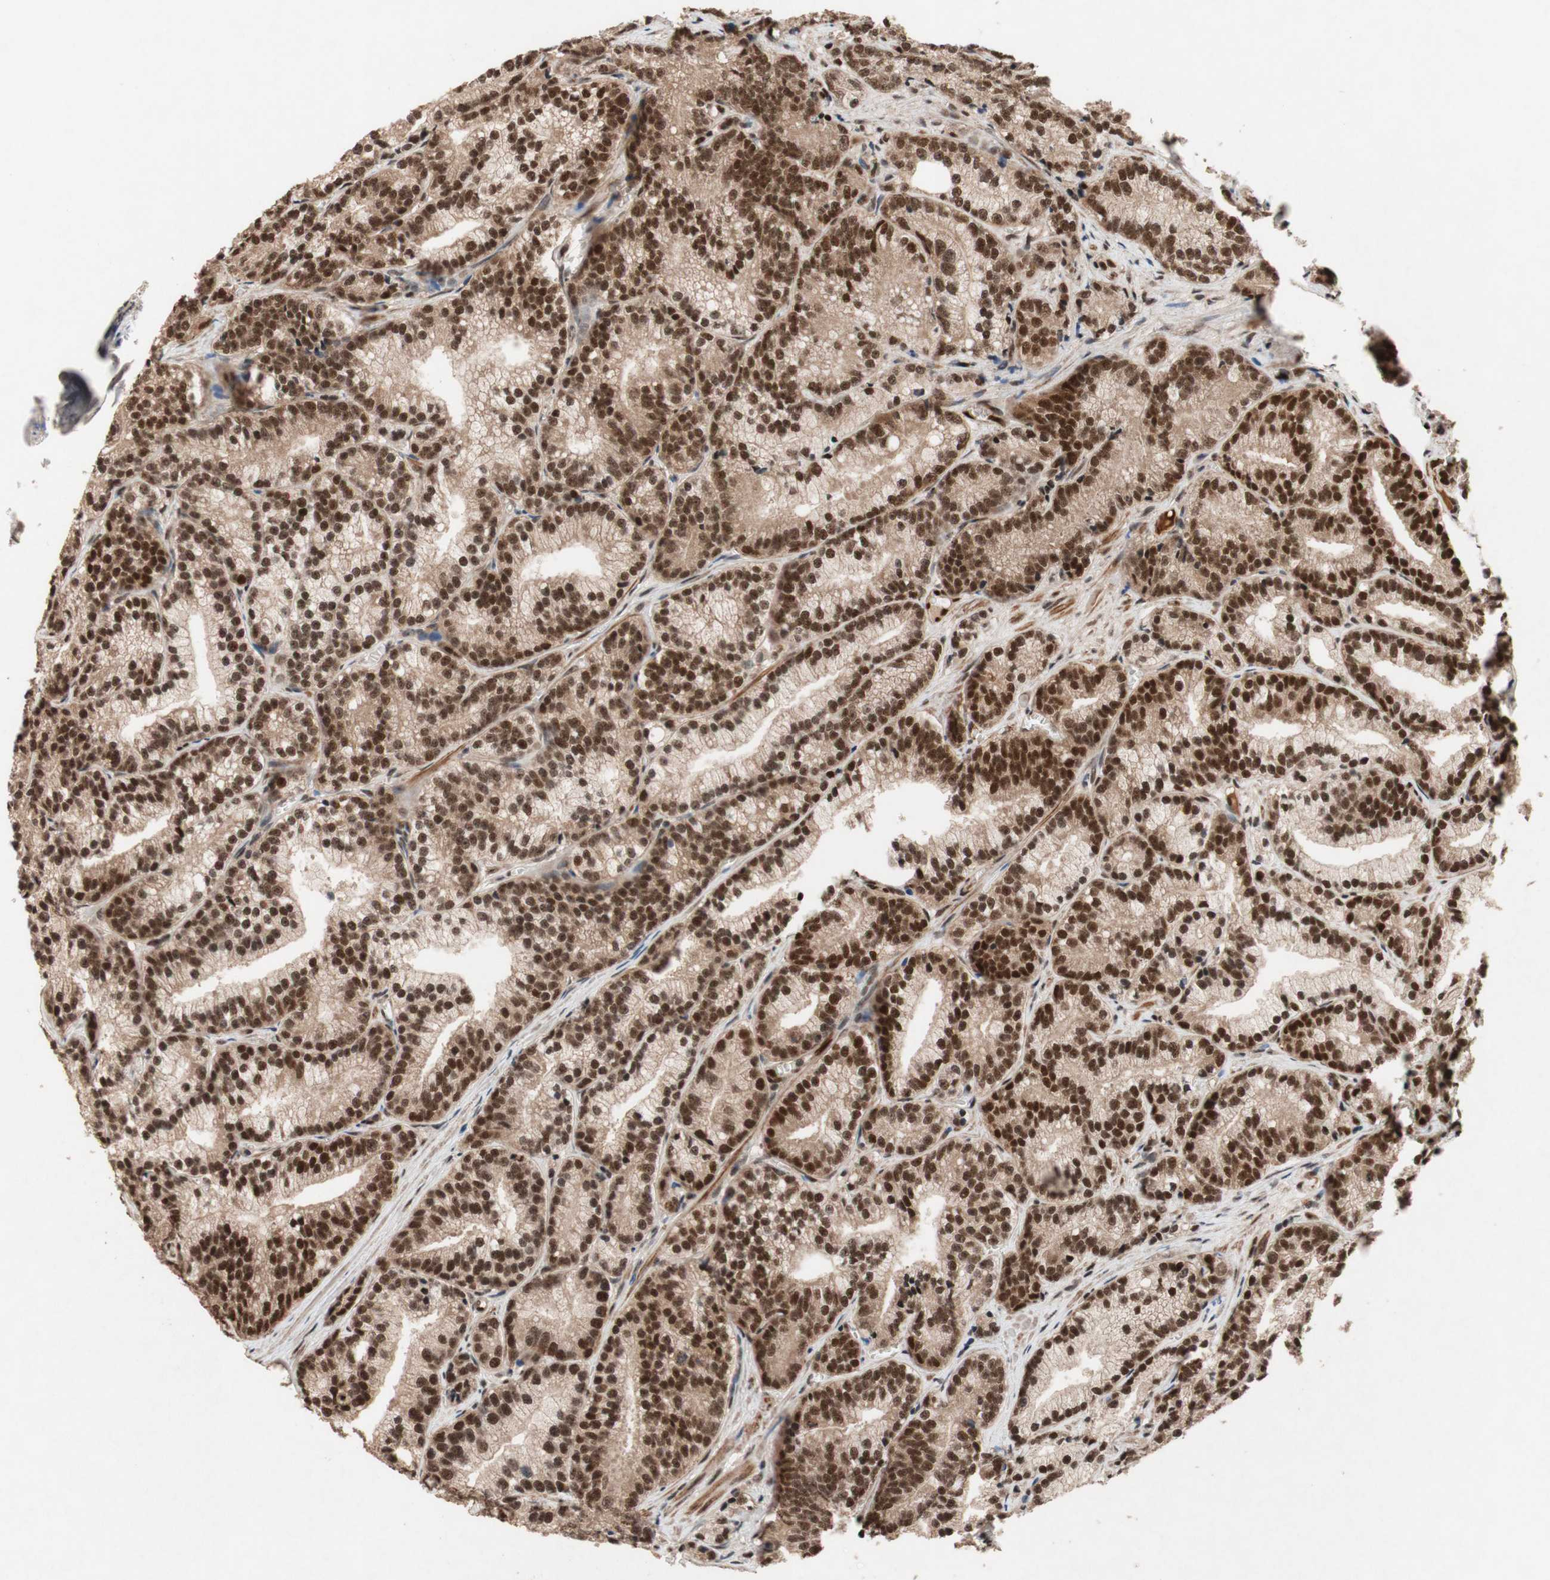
{"staining": {"intensity": "strong", "quantity": ">75%", "location": "nuclear"}, "tissue": "prostate cancer", "cell_type": "Tumor cells", "image_type": "cancer", "snomed": [{"axis": "morphology", "description": "Adenocarcinoma, Low grade"}, {"axis": "topography", "description": "Prostate"}], "caption": "Immunohistochemical staining of prostate low-grade adenocarcinoma exhibits high levels of strong nuclear expression in about >75% of tumor cells.", "gene": "TLE1", "patient": {"sex": "male", "age": 89}}